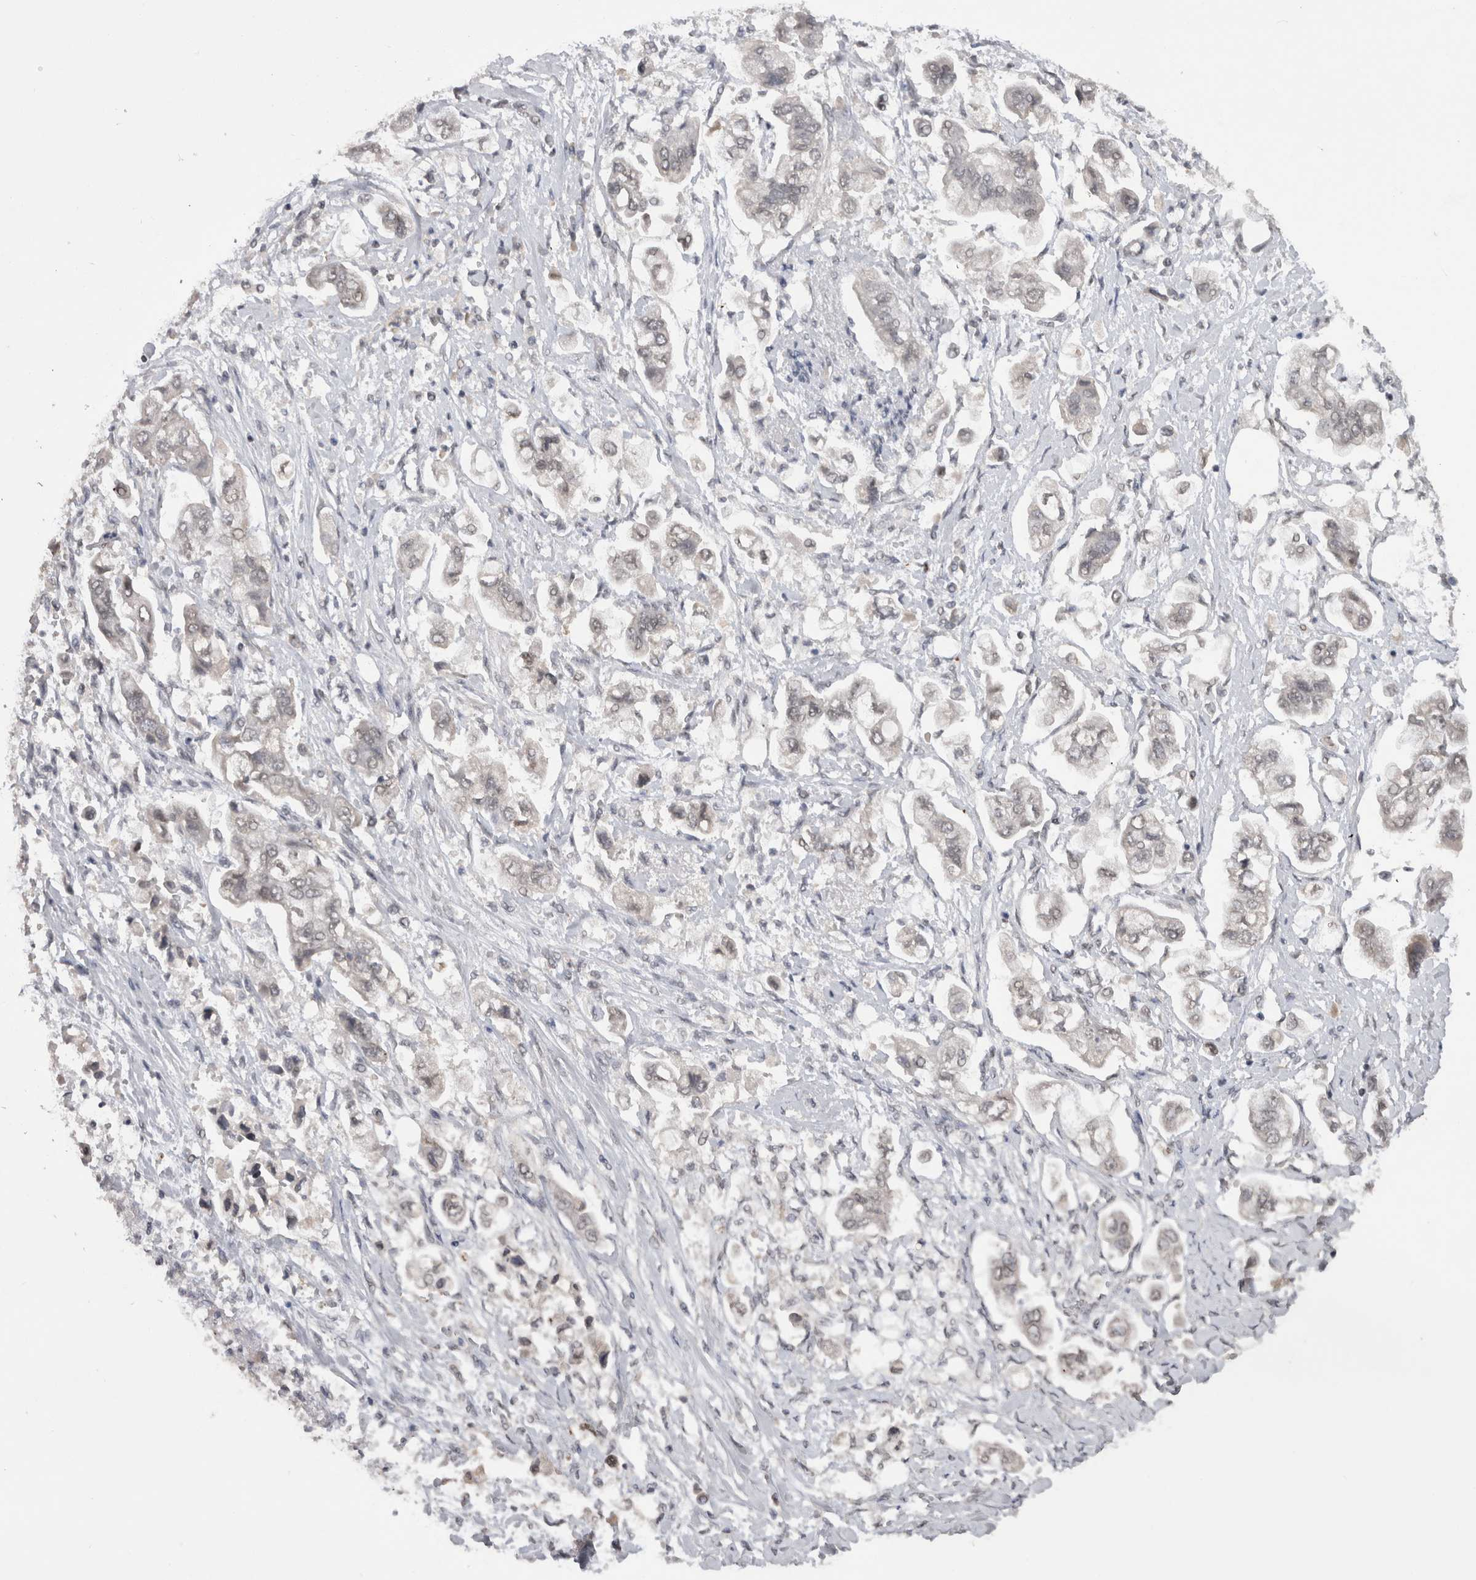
{"staining": {"intensity": "negative", "quantity": "none", "location": "none"}, "tissue": "stomach cancer", "cell_type": "Tumor cells", "image_type": "cancer", "snomed": [{"axis": "morphology", "description": "Adenocarcinoma, NOS"}, {"axis": "topography", "description": "Stomach"}], "caption": "IHC photomicrograph of human stomach cancer (adenocarcinoma) stained for a protein (brown), which demonstrates no positivity in tumor cells.", "gene": "DAXX", "patient": {"sex": "male", "age": 62}}